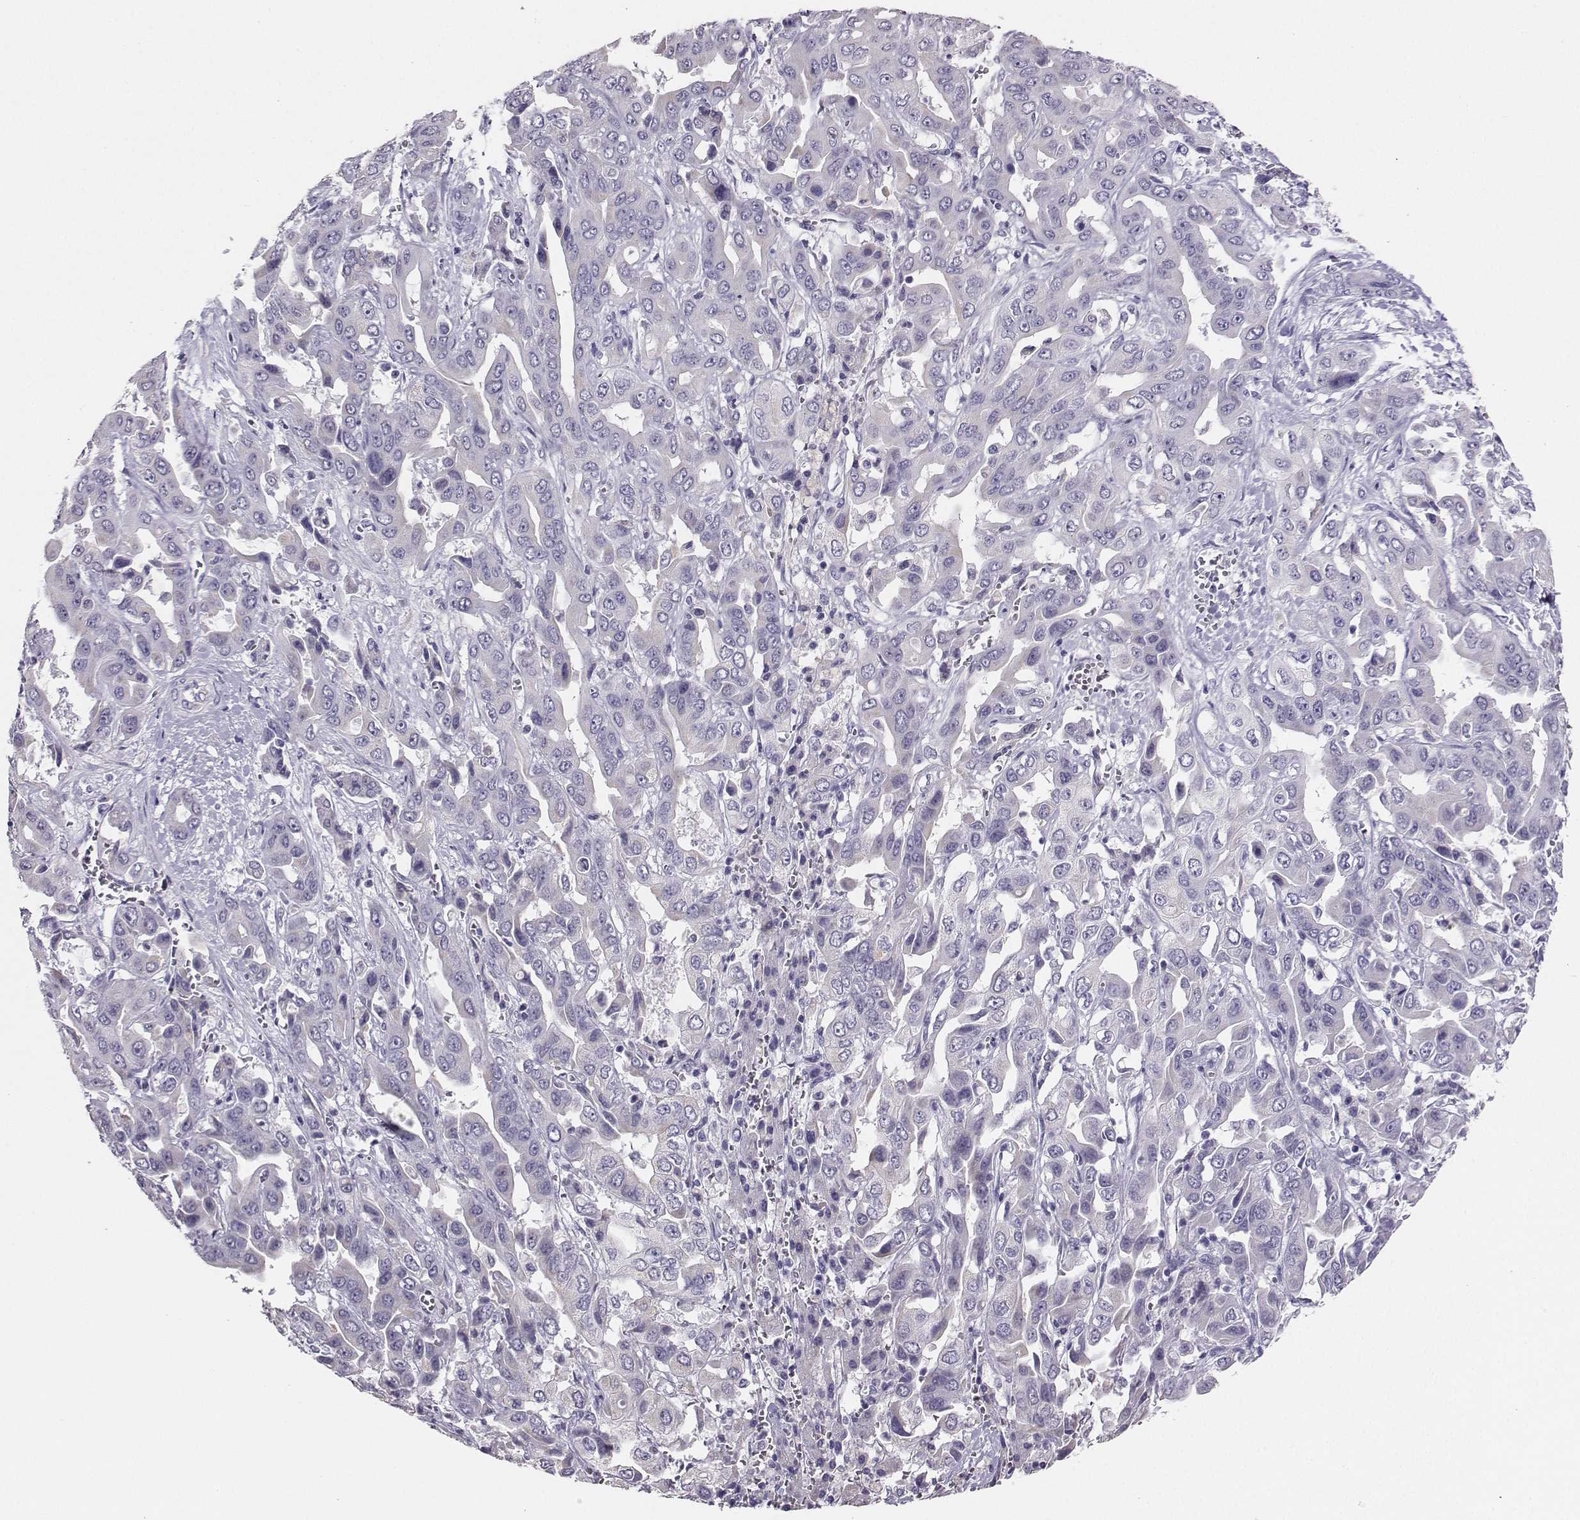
{"staining": {"intensity": "negative", "quantity": "none", "location": "none"}, "tissue": "liver cancer", "cell_type": "Tumor cells", "image_type": "cancer", "snomed": [{"axis": "morphology", "description": "Cholangiocarcinoma"}, {"axis": "topography", "description": "Liver"}], "caption": "This is a image of immunohistochemistry staining of liver cholangiocarcinoma, which shows no staining in tumor cells. (DAB (3,3'-diaminobenzidine) IHC visualized using brightfield microscopy, high magnification).", "gene": "AVP", "patient": {"sex": "female", "age": 52}}